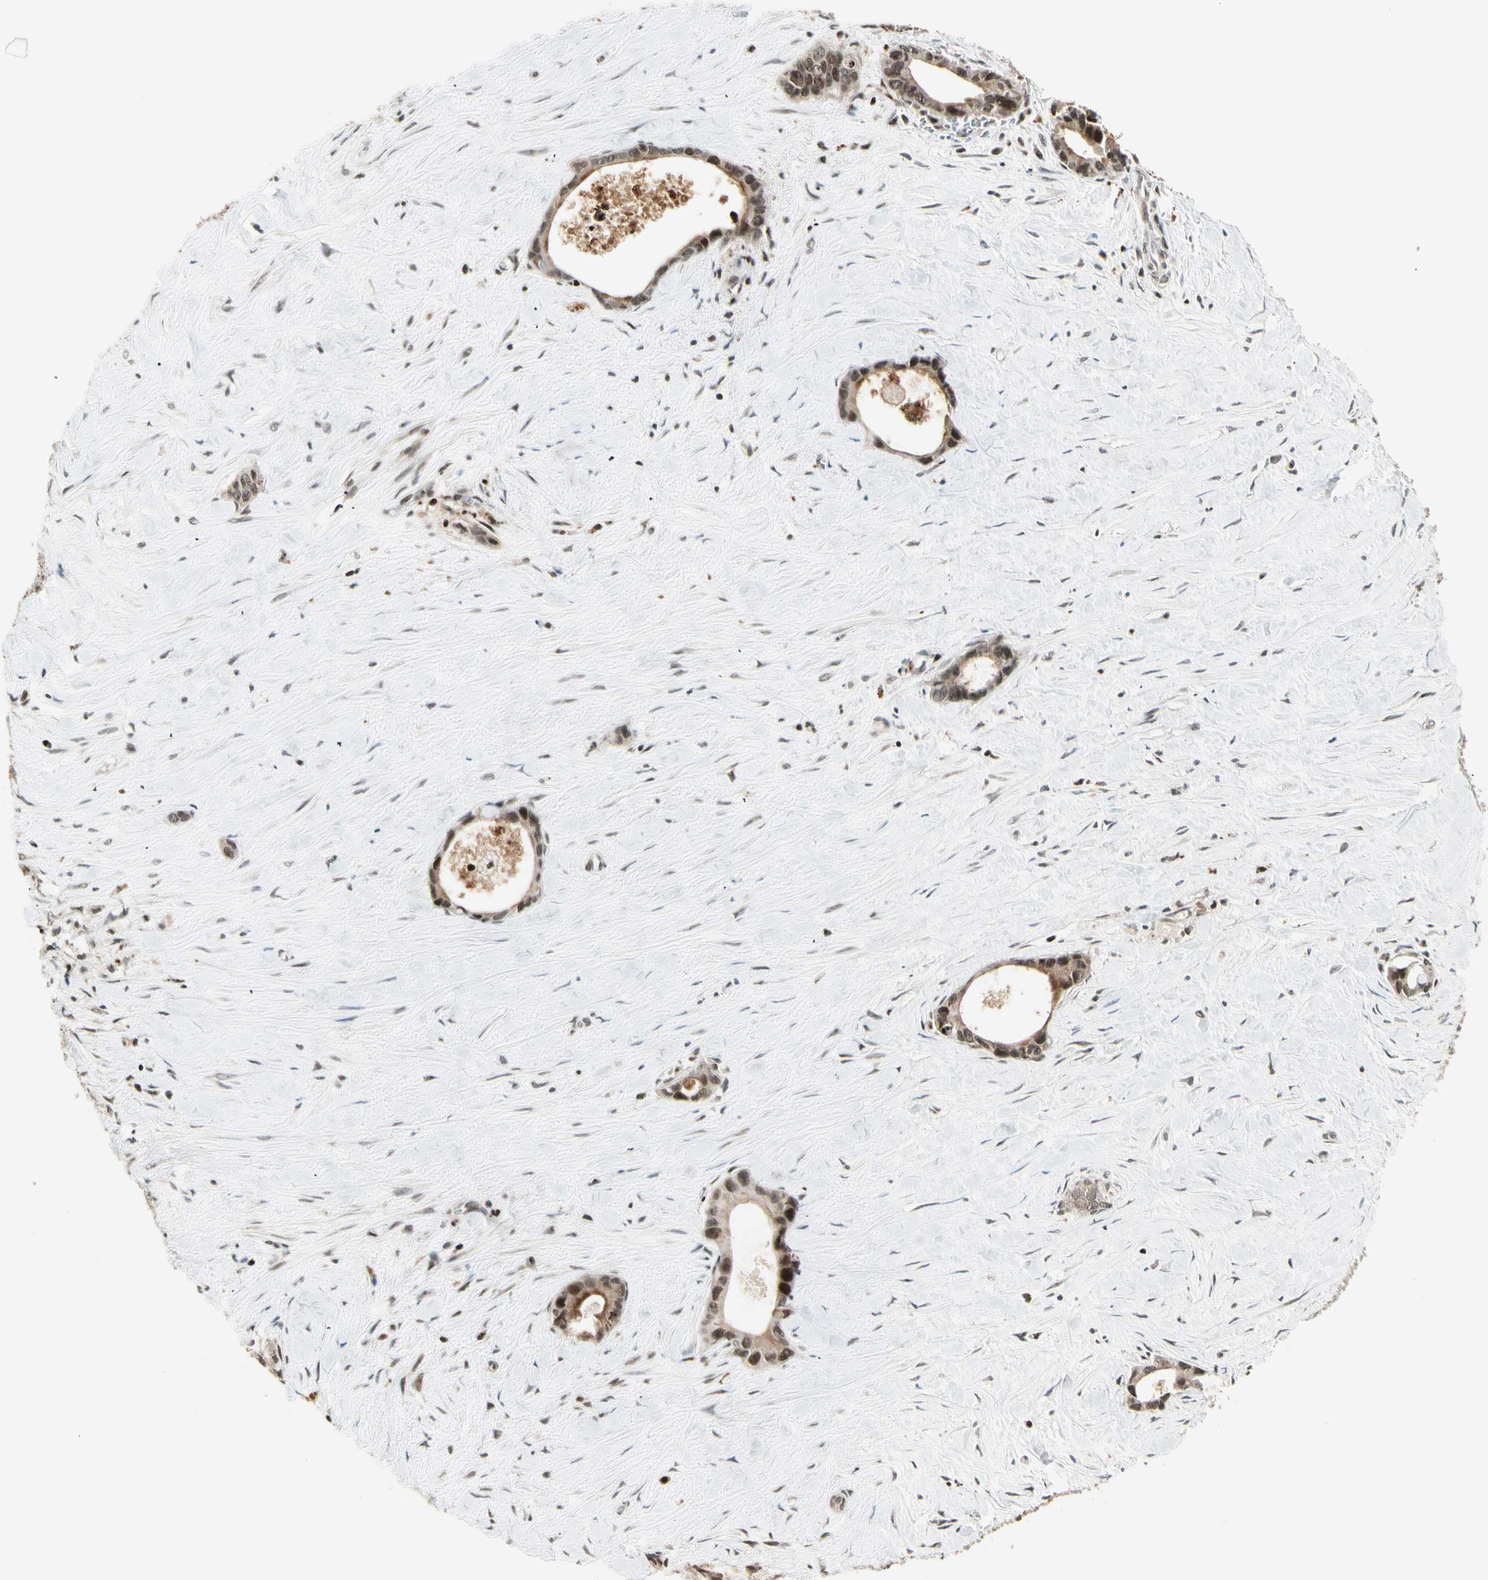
{"staining": {"intensity": "moderate", "quantity": ">75%", "location": "nuclear"}, "tissue": "liver cancer", "cell_type": "Tumor cells", "image_type": "cancer", "snomed": [{"axis": "morphology", "description": "Cholangiocarcinoma"}, {"axis": "topography", "description": "Liver"}], "caption": "Human liver cancer stained for a protein (brown) shows moderate nuclear positive expression in about >75% of tumor cells.", "gene": "TSHZ3", "patient": {"sex": "female", "age": 55}}